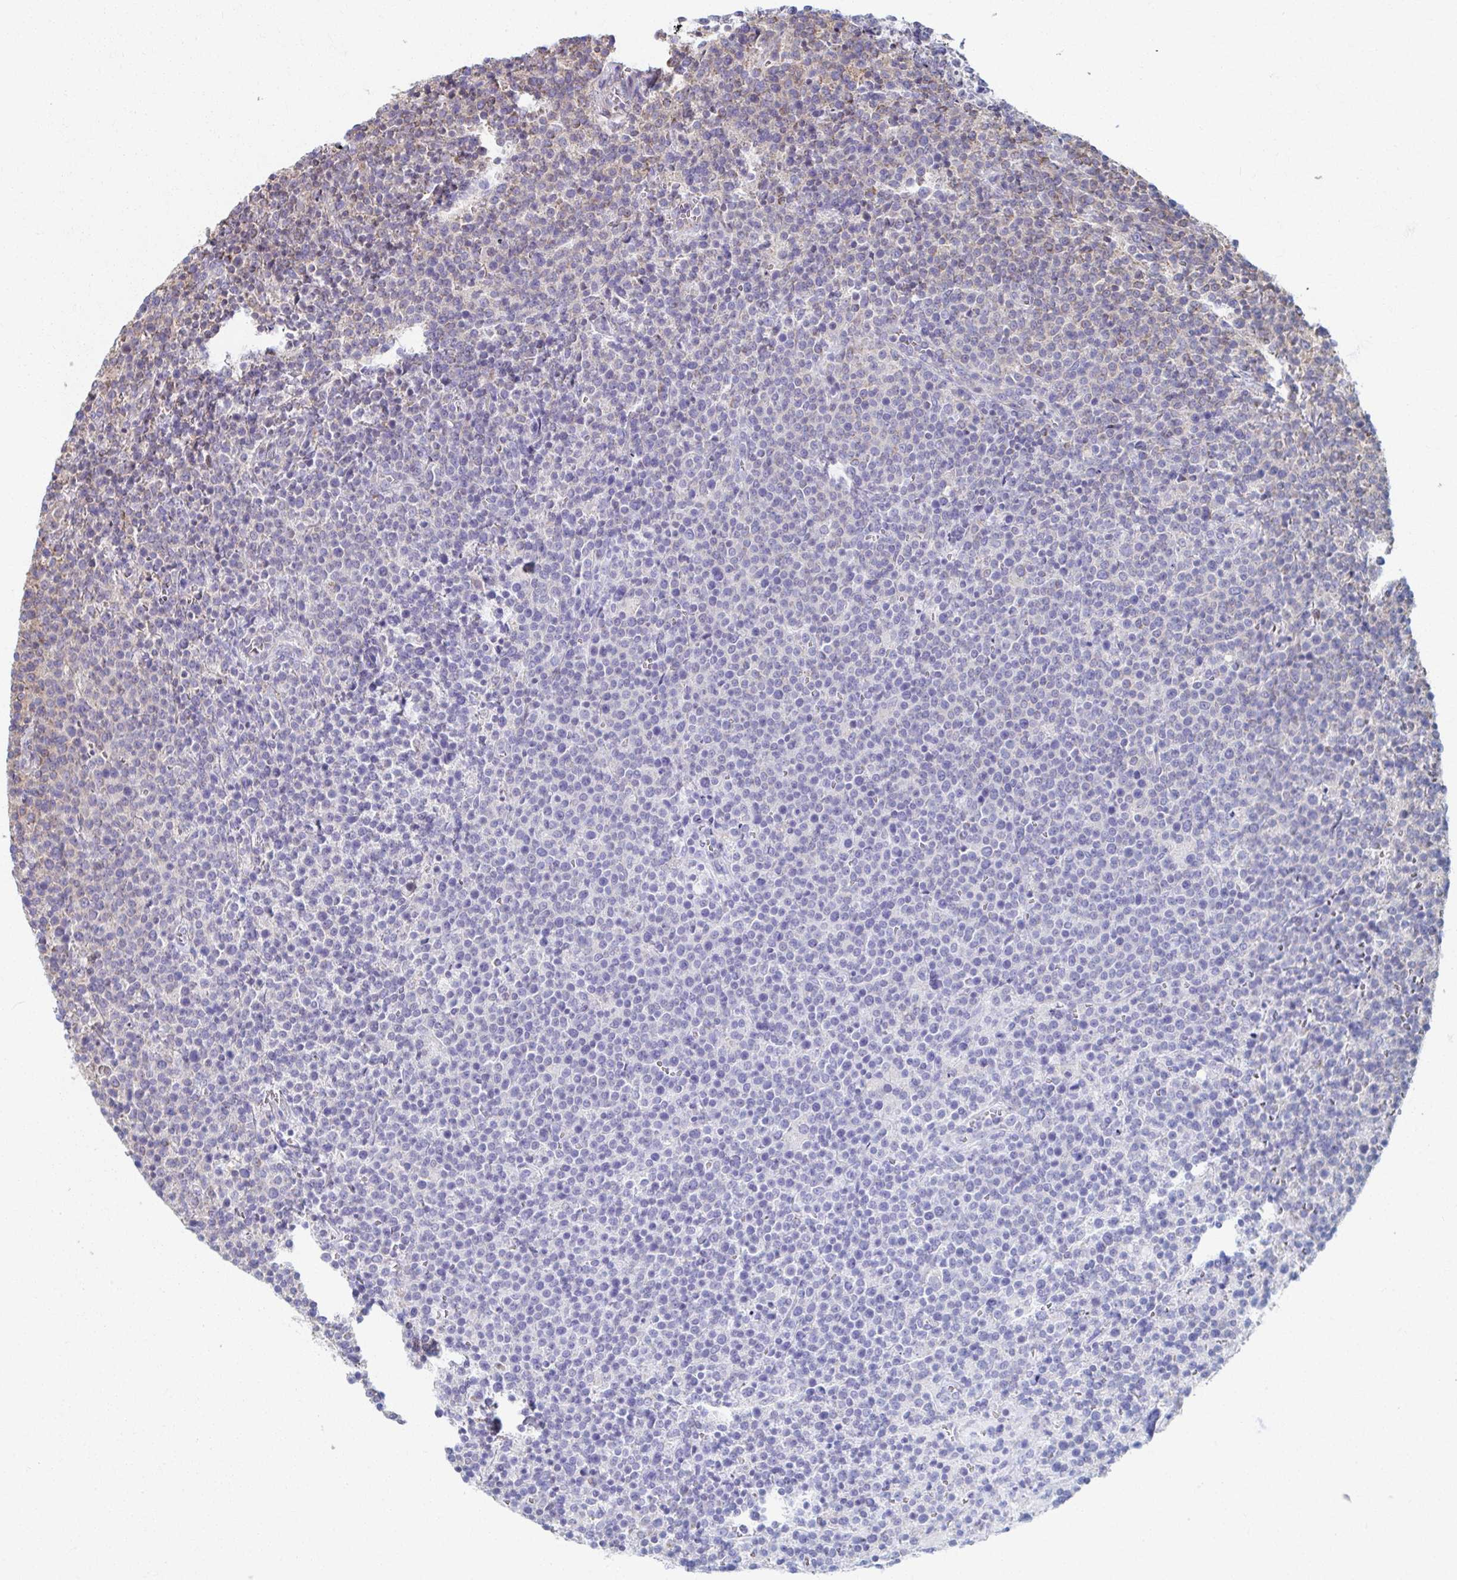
{"staining": {"intensity": "negative", "quantity": "none", "location": "none"}, "tissue": "lymphoma", "cell_type": "Tumor cells", "image_type": "cancer", "snomed": [{"axis": "morphology", "description": "Malignant lymphoma, non-Hodgkin's type, High grade"}, {"axis": "topography", "description": "Lymph node"}], "caption": "Immunohistochemistry (IHC) photomicrograph of human lymphoma stained for a protein (brown), which exhibits no staining in tumor cells.", "gene": "KLHL34", "patient": {"sex": "male", "age": 61}}